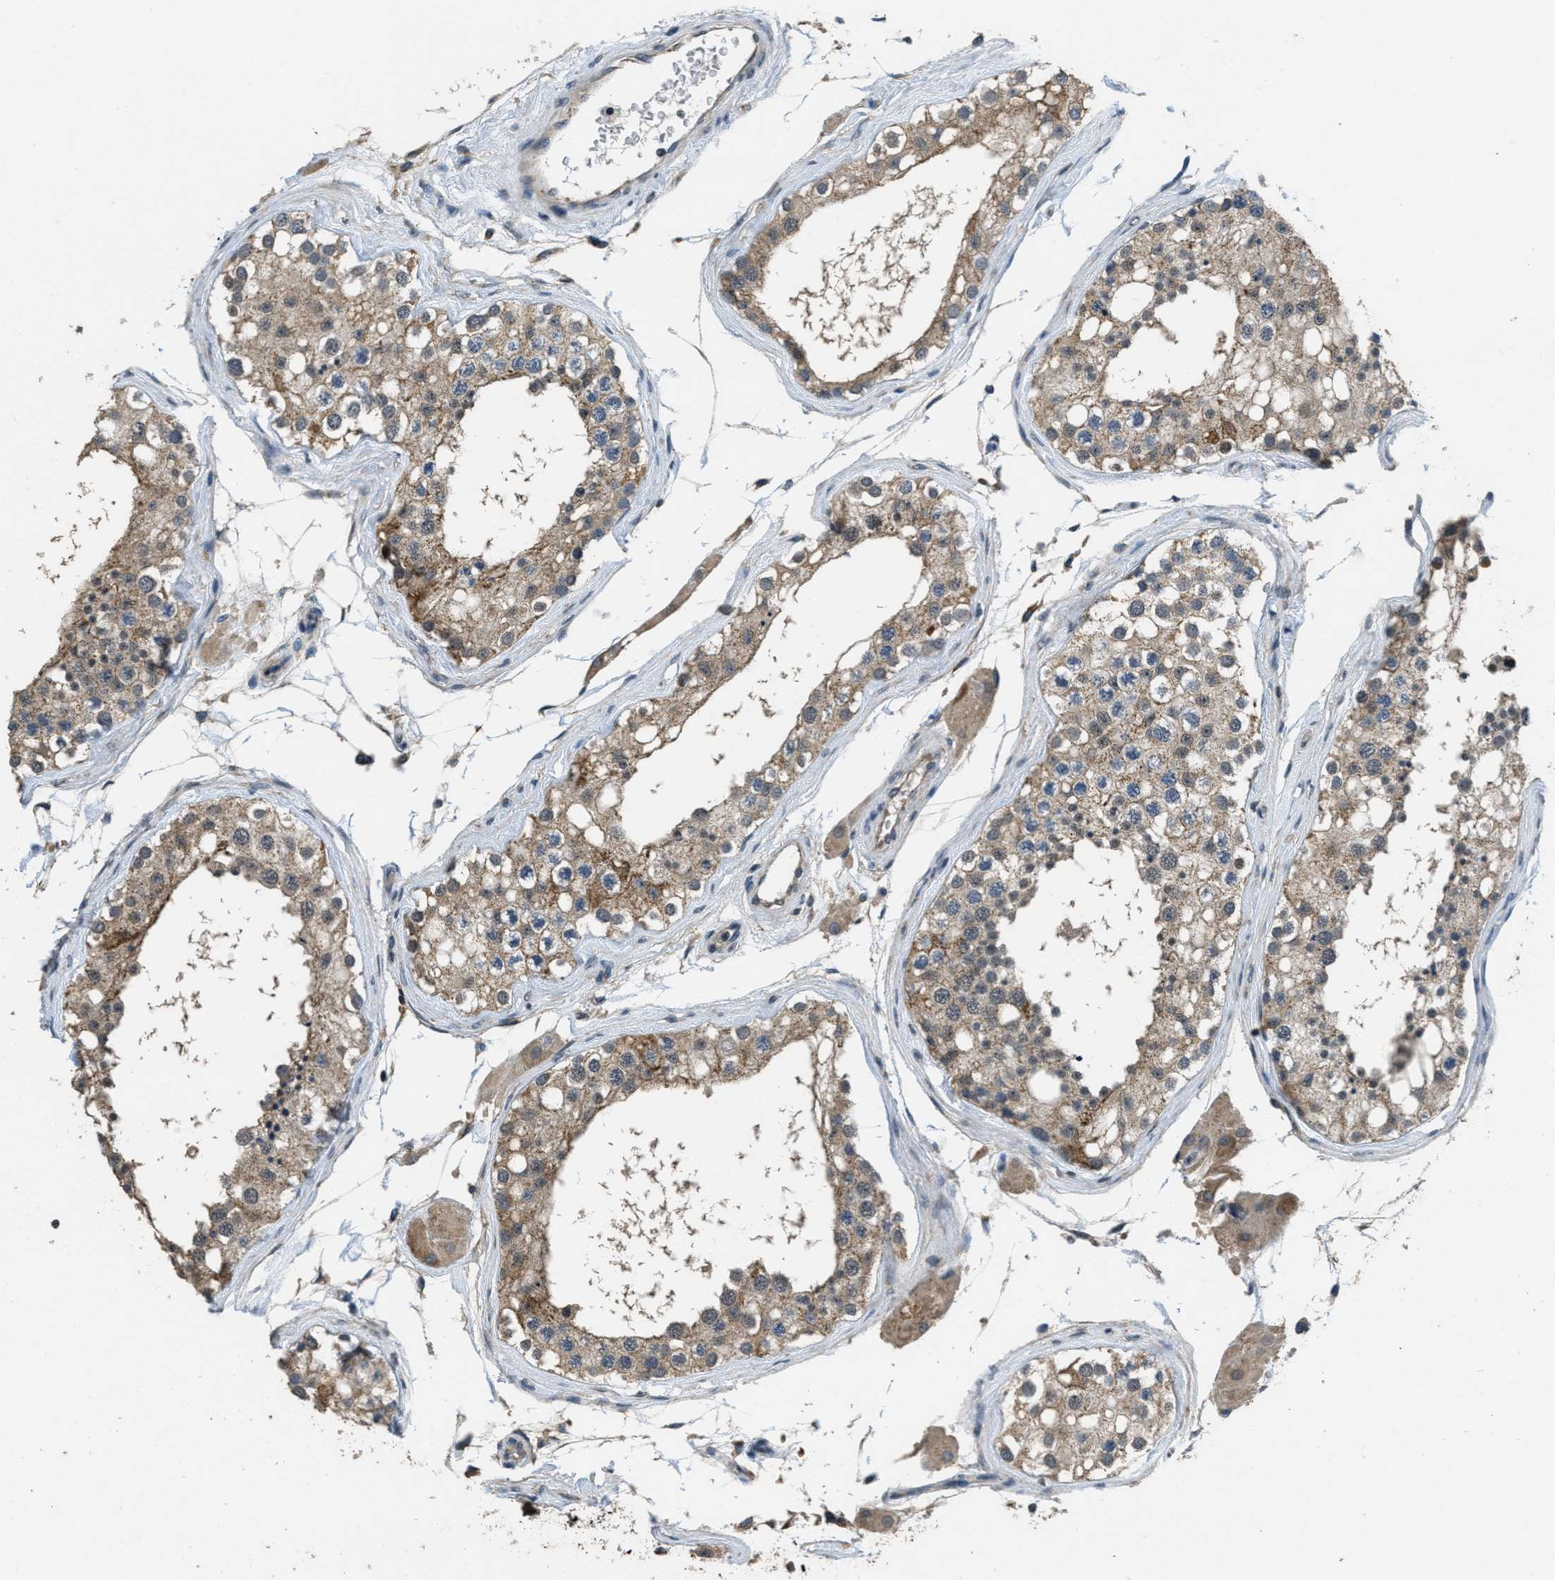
{"staining": {"intensity": "moderate", "quantity": ">75%", "location": "cytoplasmic/membranous,nuclear"}, "tissue": "testis", "cell_type": "Cells in seminiferous ducts", "image_type": "normal", "snomed": [{"axis": "morphology", "description": "Normal tissue, NOS"}, {"axis": "topography", "description": "Testis"}], "caption": "Cells in seminiferous ducts show medium levels of moderate cytoplasmic/membranous,nuclear staining in approximately >75% of cells in normal testis.", "gene": "NAT1", "patient": {"sex": "male", "age": 68}}